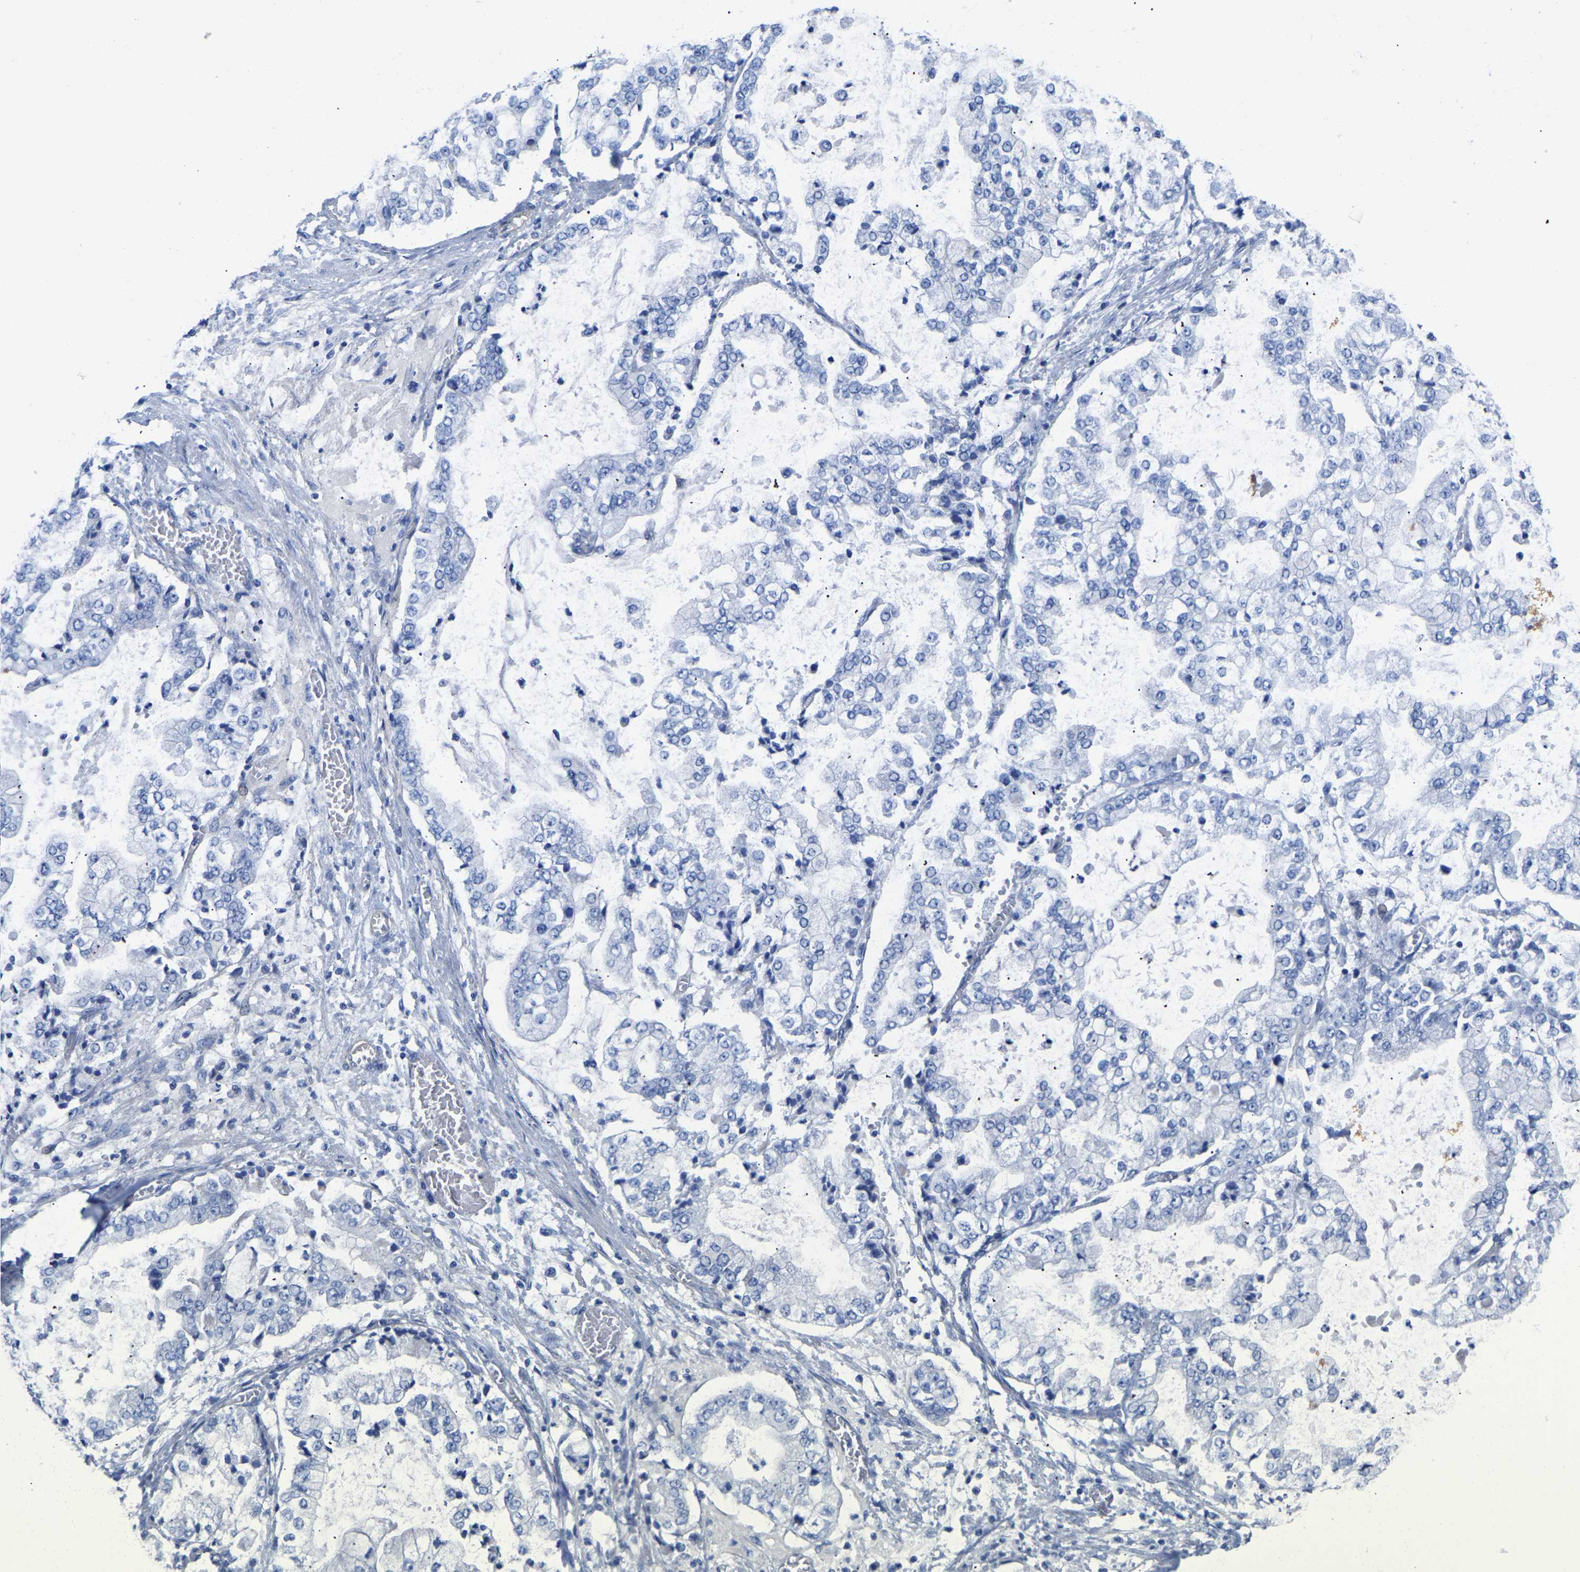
{"staining": {"intensity": "negative", "quantity": "none", "location": "none"}, "tissue": "stomach cancer", "cell_type": "Tumor cells", "image_type": "cancer", "snomed": [{"axis": "morphology", "description": "Adenocarcinoma, NOS"}, {"axis": "topography", "description": "Stomach"}], "caption": "Human stomach adenocarcinoma stained for a protein using immunohistochemistry (IHC) shows no expression in tumor cells.", "gene": "UPK3A", "patient": {"sex": "male", "age": 76}}